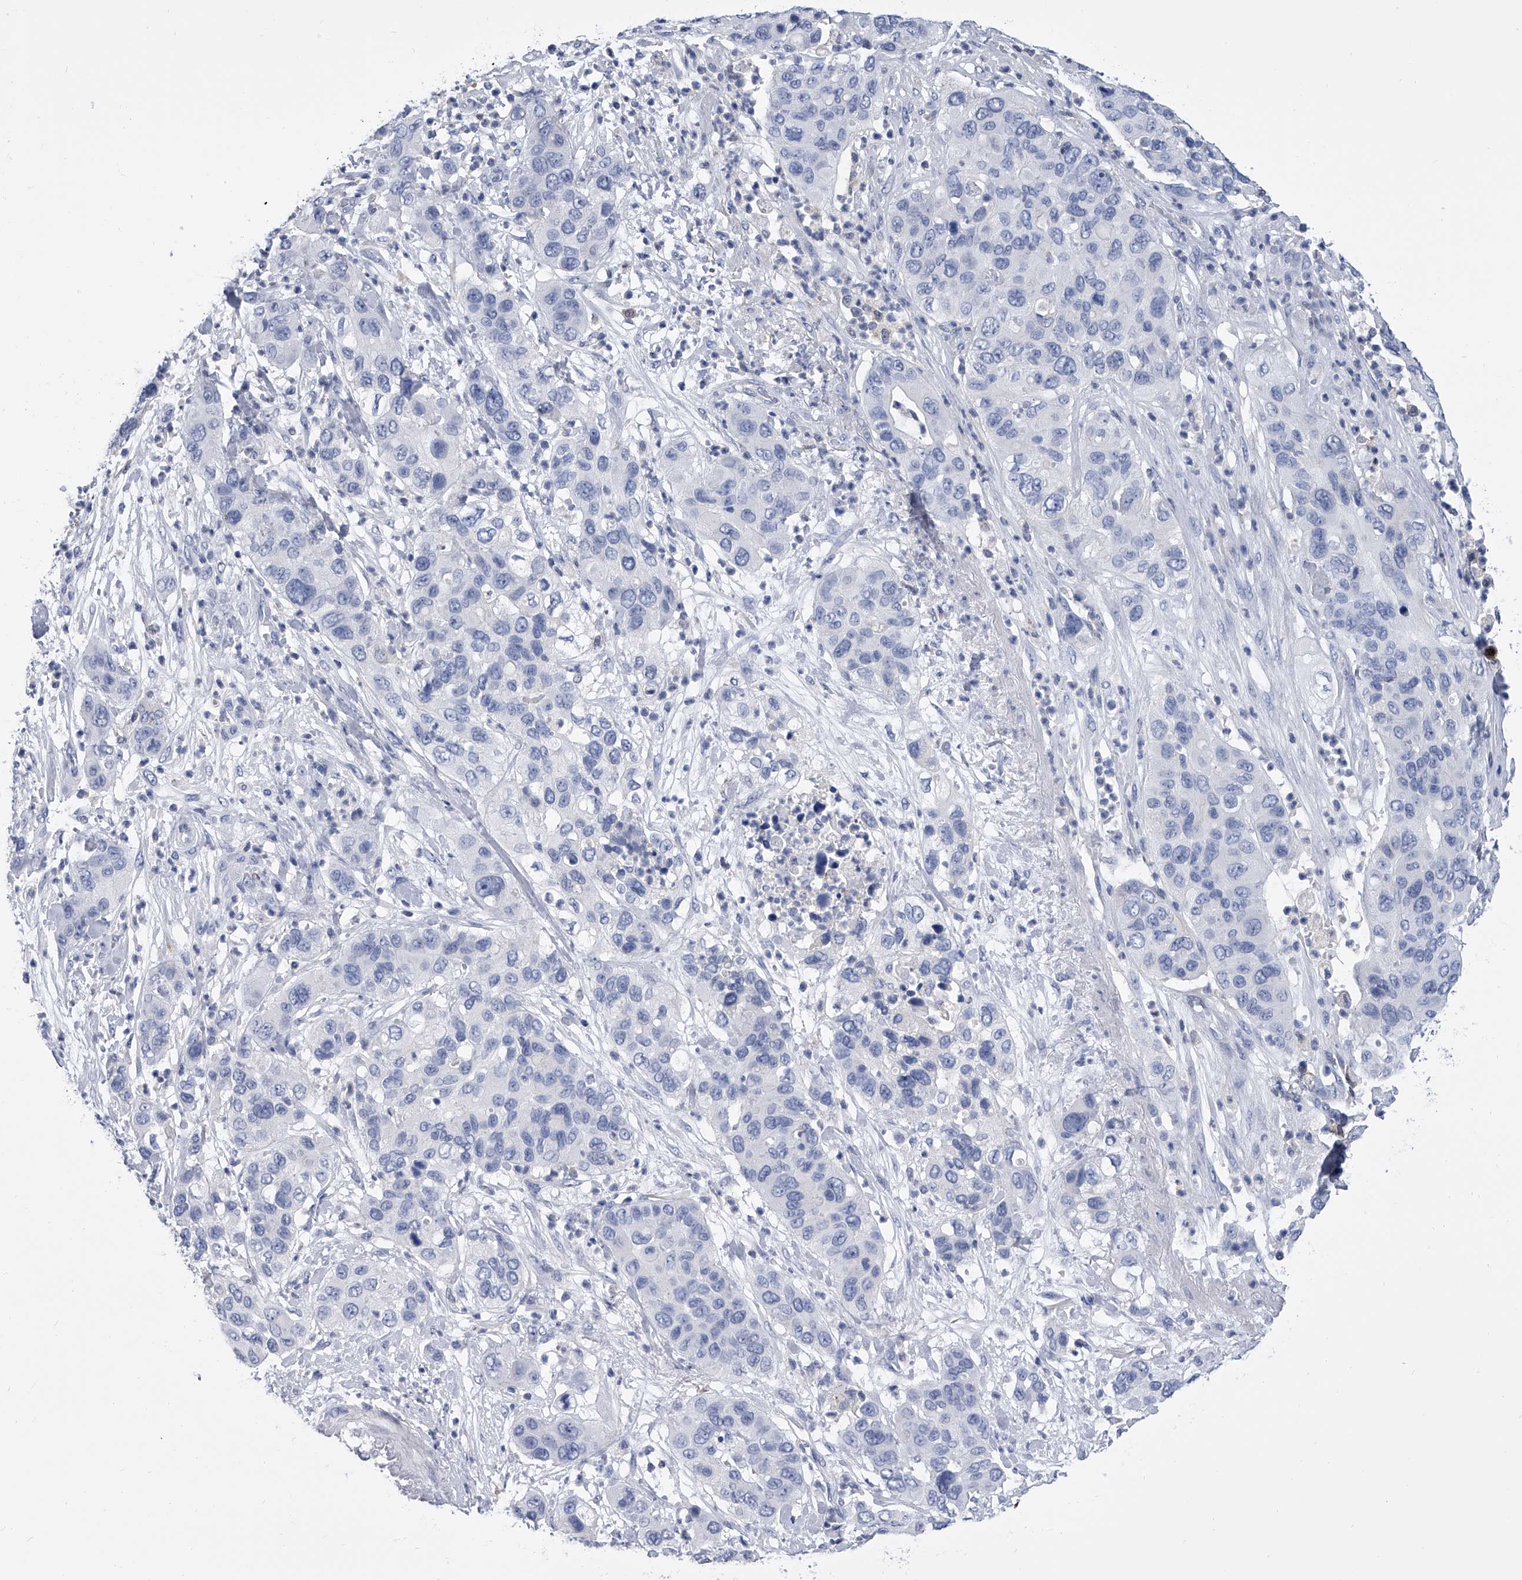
{"staining": {"intensity": "negative", "quantity": "none", "location": "none"}, "tissue": "pancreatic cancer", "cell_type": "Tumor cells", "image_type": "cancer", "snomed": [{"axis": "morphology", "description": "Adenocarcinoma, NOS"}, {"axis": "topography", "description": "Pancreas"}], "caption": "High power microscopy histopathology image of an immunohistochemistry (IHC) histopathology image of pancreatic cancer, revealing no significant staining in tumor cells.", "gene": "SERPINB9", "patient": {"sex": "female", "age": 71}}